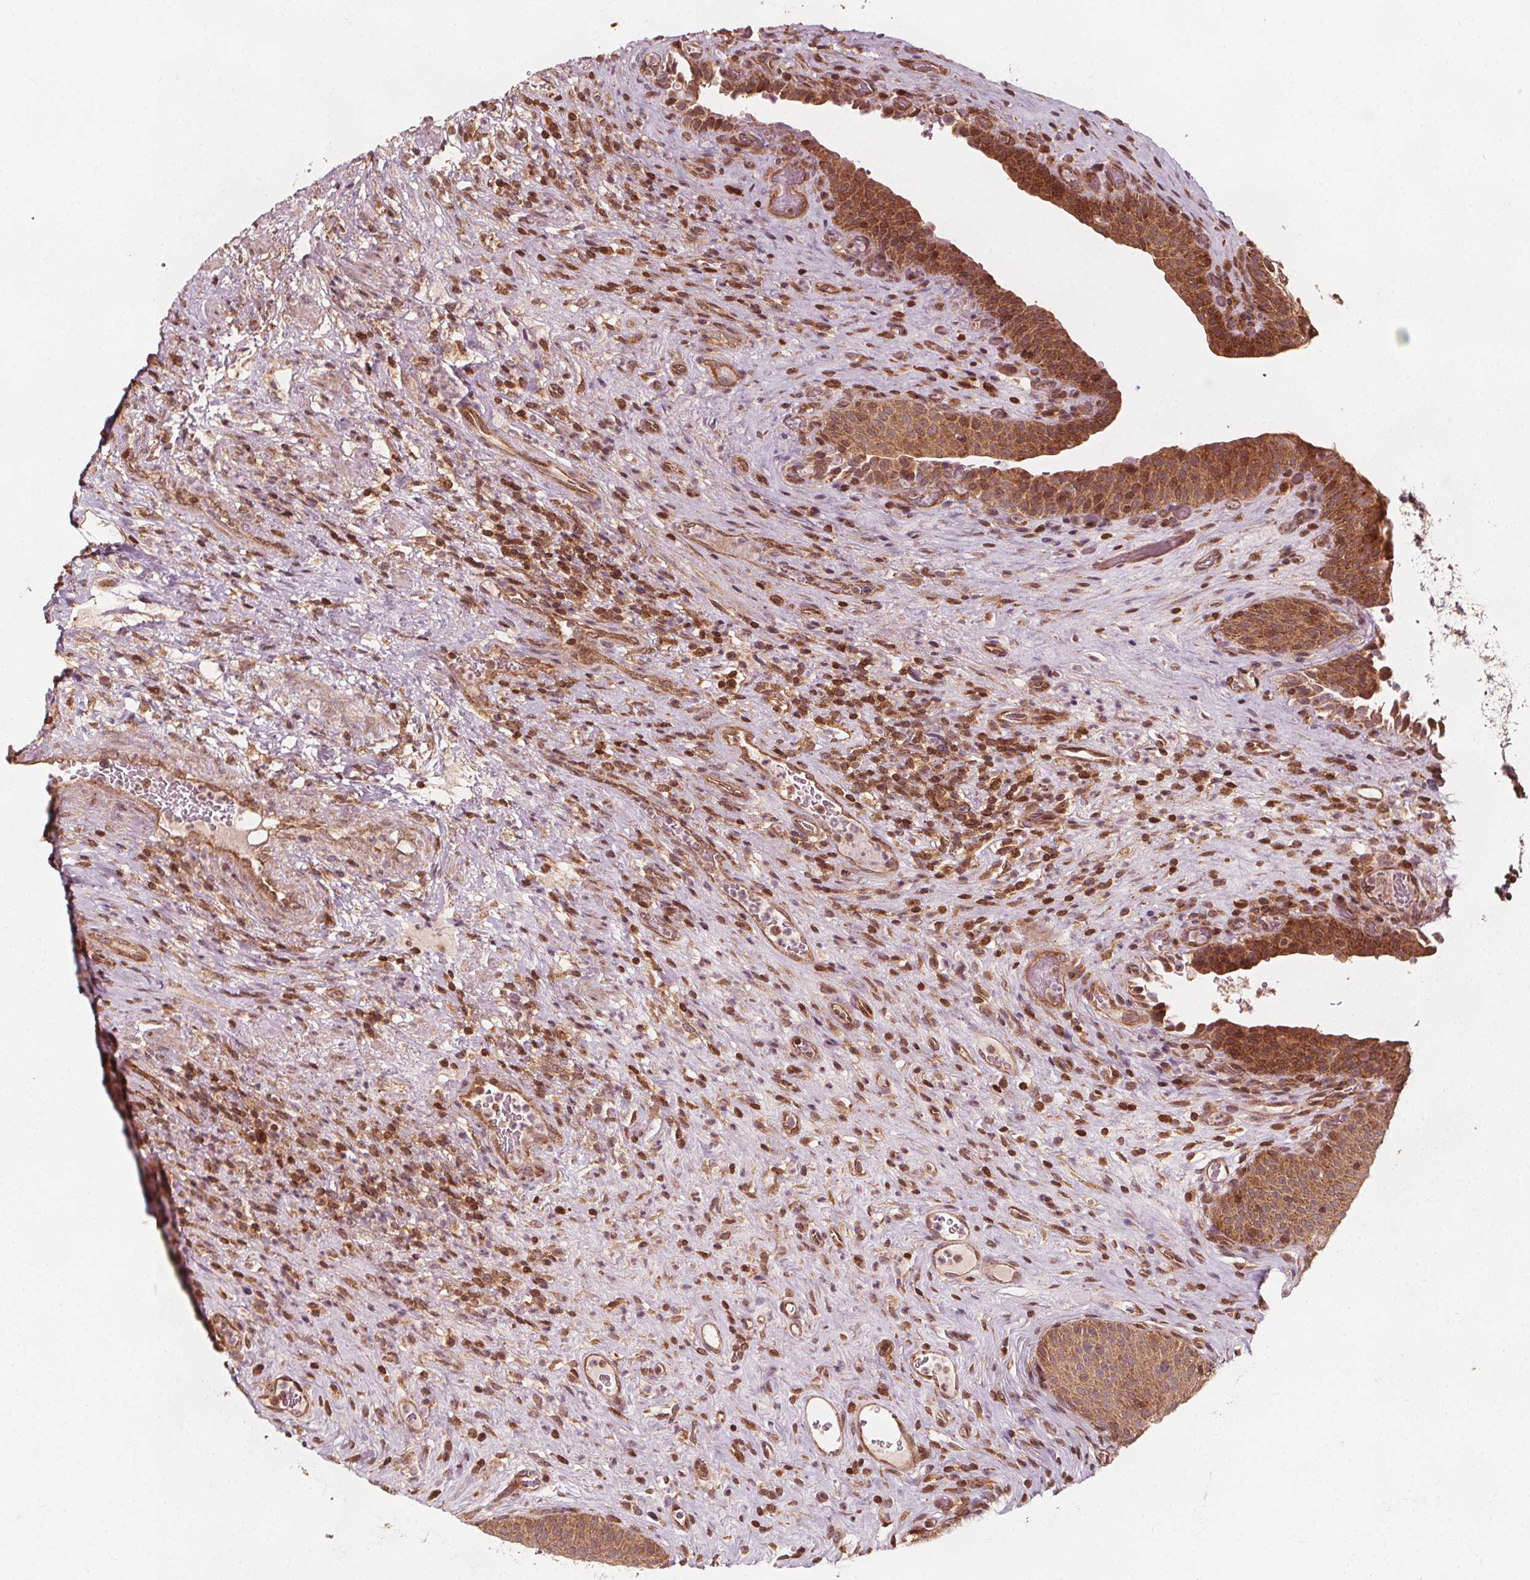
{"staining": {"intensity": "moderate", "quantity": ">75%", "location": "cytoplasmic/membranous,nuclear"}, "tissue": "urinary bladder", "cell_type": "Urothelial cells", "image_type": "normal", "snomed": [{"axis": "morphology", "description": "Normal tissue, NOS"}, {"axis": "topography", "description": "Urinary bladder"}, {"axis": "topography", "description": "Peripheral nerve tissue"}], "caption": "Urinary bladder stained for a protein exhibits moderate cytoplasmic/membranous,nuclear positivity in urothelial cells.", "gene": "AIP", "patient": {"sex": "male", "age": 66}}